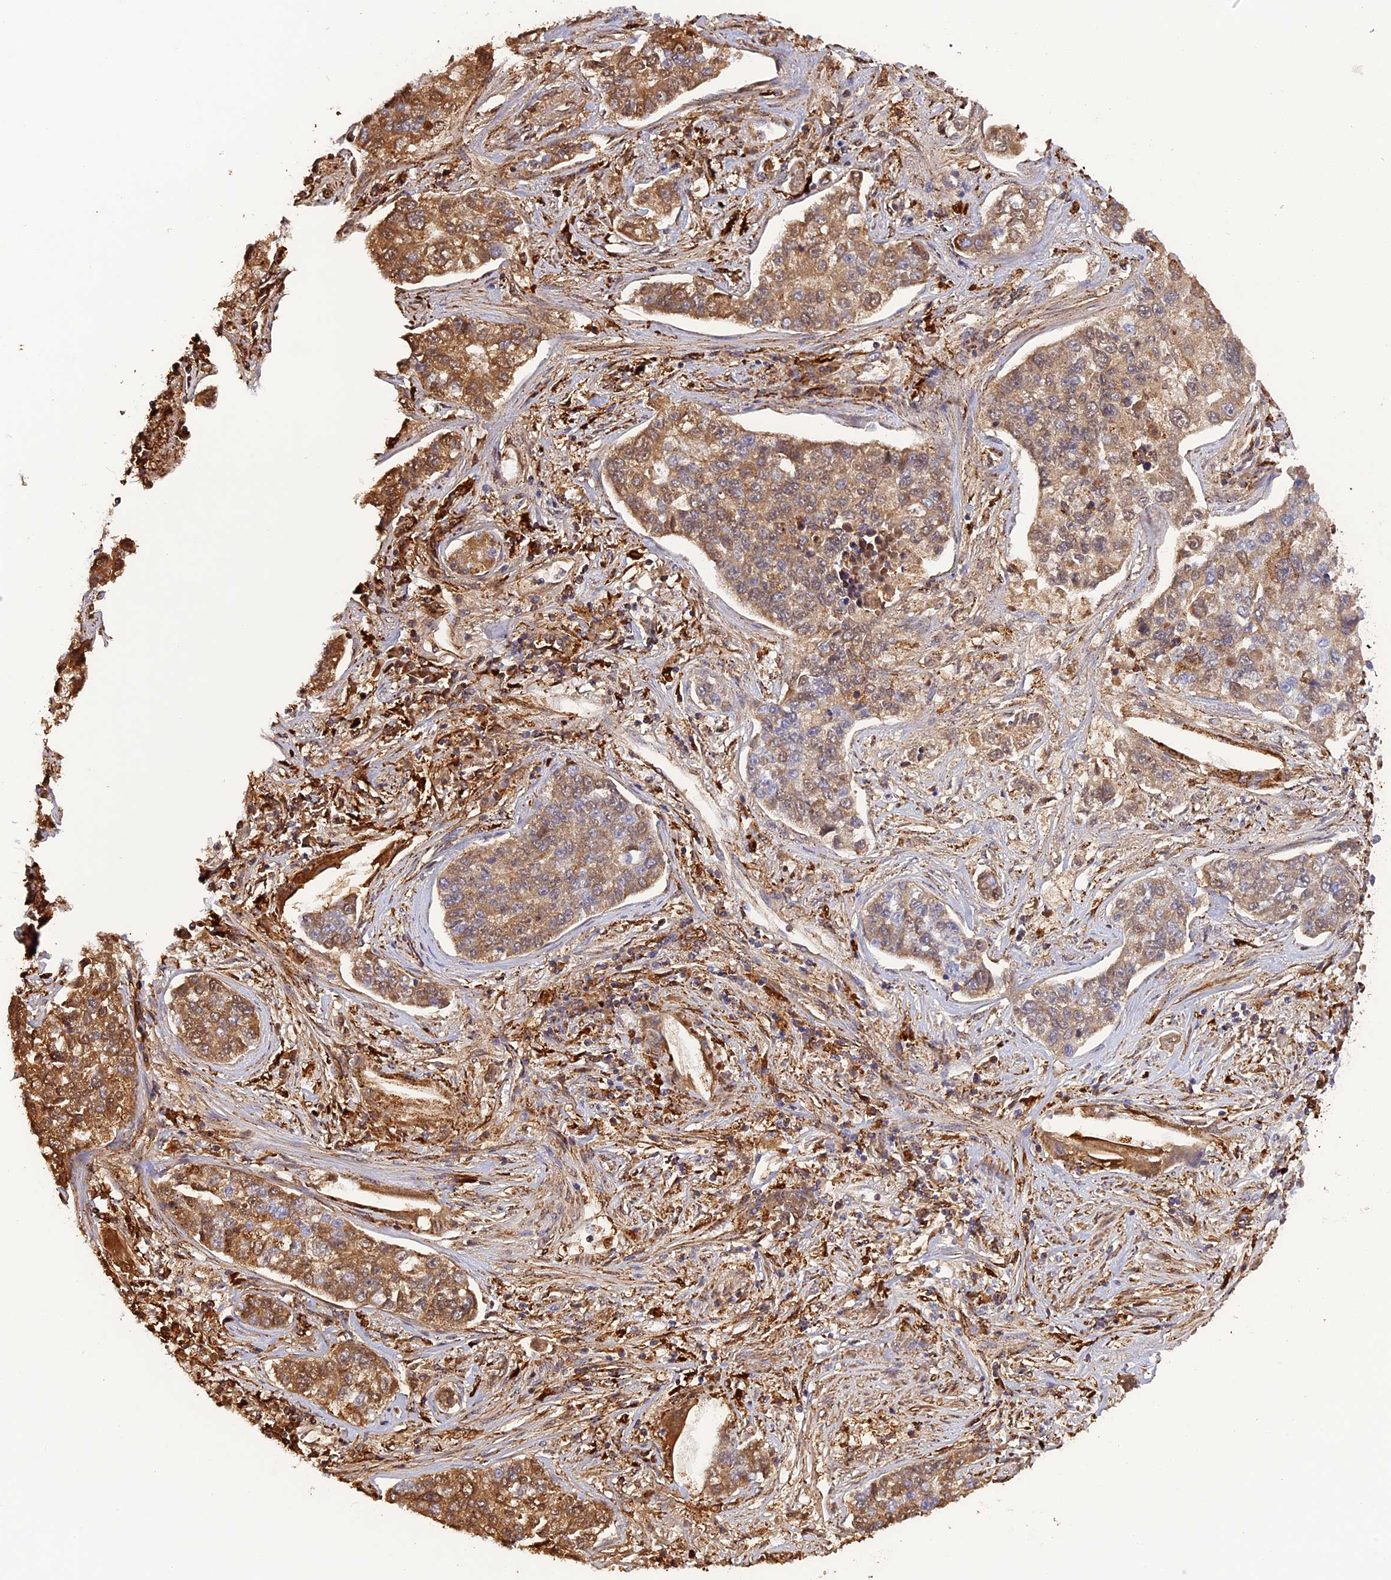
{"staining": {"intensity": "moderate", "quantity": ">75%", "location": "cytoplasmic/membranous"}, "tissue": "lung cancer", "cell_type": "Tumor cells", "image_type": "cancer", "snomed": [{"axis": "morphology", "description": "Adenocarcinoma, NOS"}, {"axis": "topography", "description": "Lung"}], "caption": "The histopathology image displays staining of adenocarcinoma (lung), revealing moderate cytoplasmic/membranous protein staining (brown color) within tumor cells.", "gene": "KCNG1", "patient": {"sex": "male", "age": 49}}